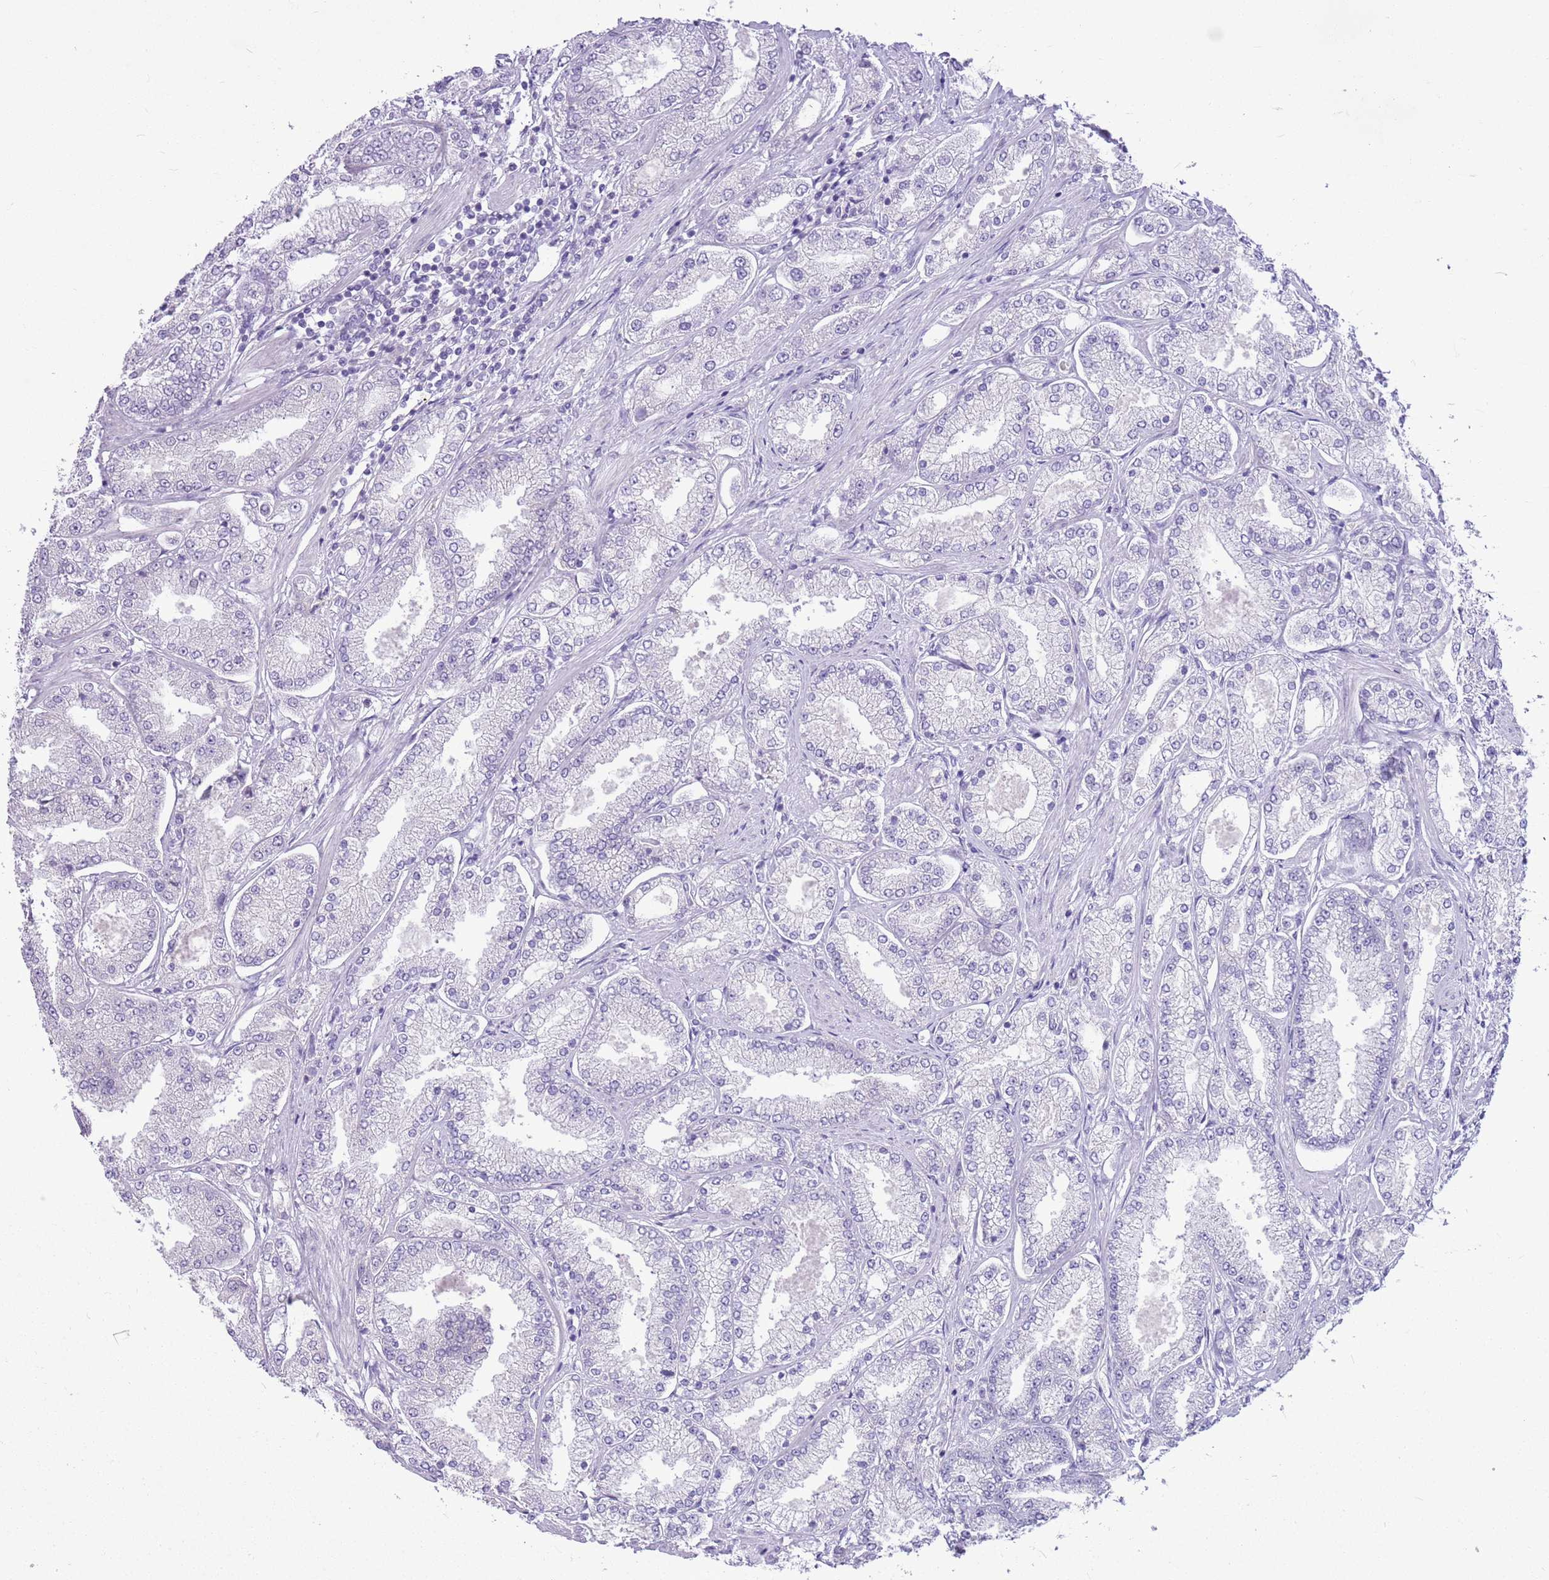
{"staining": {"intensity": "negative", "quantity": "none", "location": "none"}, "tissue": "prostate cancer", "cell_type": "Tumor cells", "image_type": "cancer", "snomed": [{"axis": "morphology", "description": "Adenocarcinoma, High grade"}, {"axis": "topography", "description": "Prostate"}], "caption": "Tumor cells show no significant protein positivity in prostate cancer. (DAB (3,3'-diaminobenzidine) immunohistochemistry visualized using brightfield microscopy, high magnification).", "gene": "PARP8", "patient": {"sex": "male", "age": 69}}